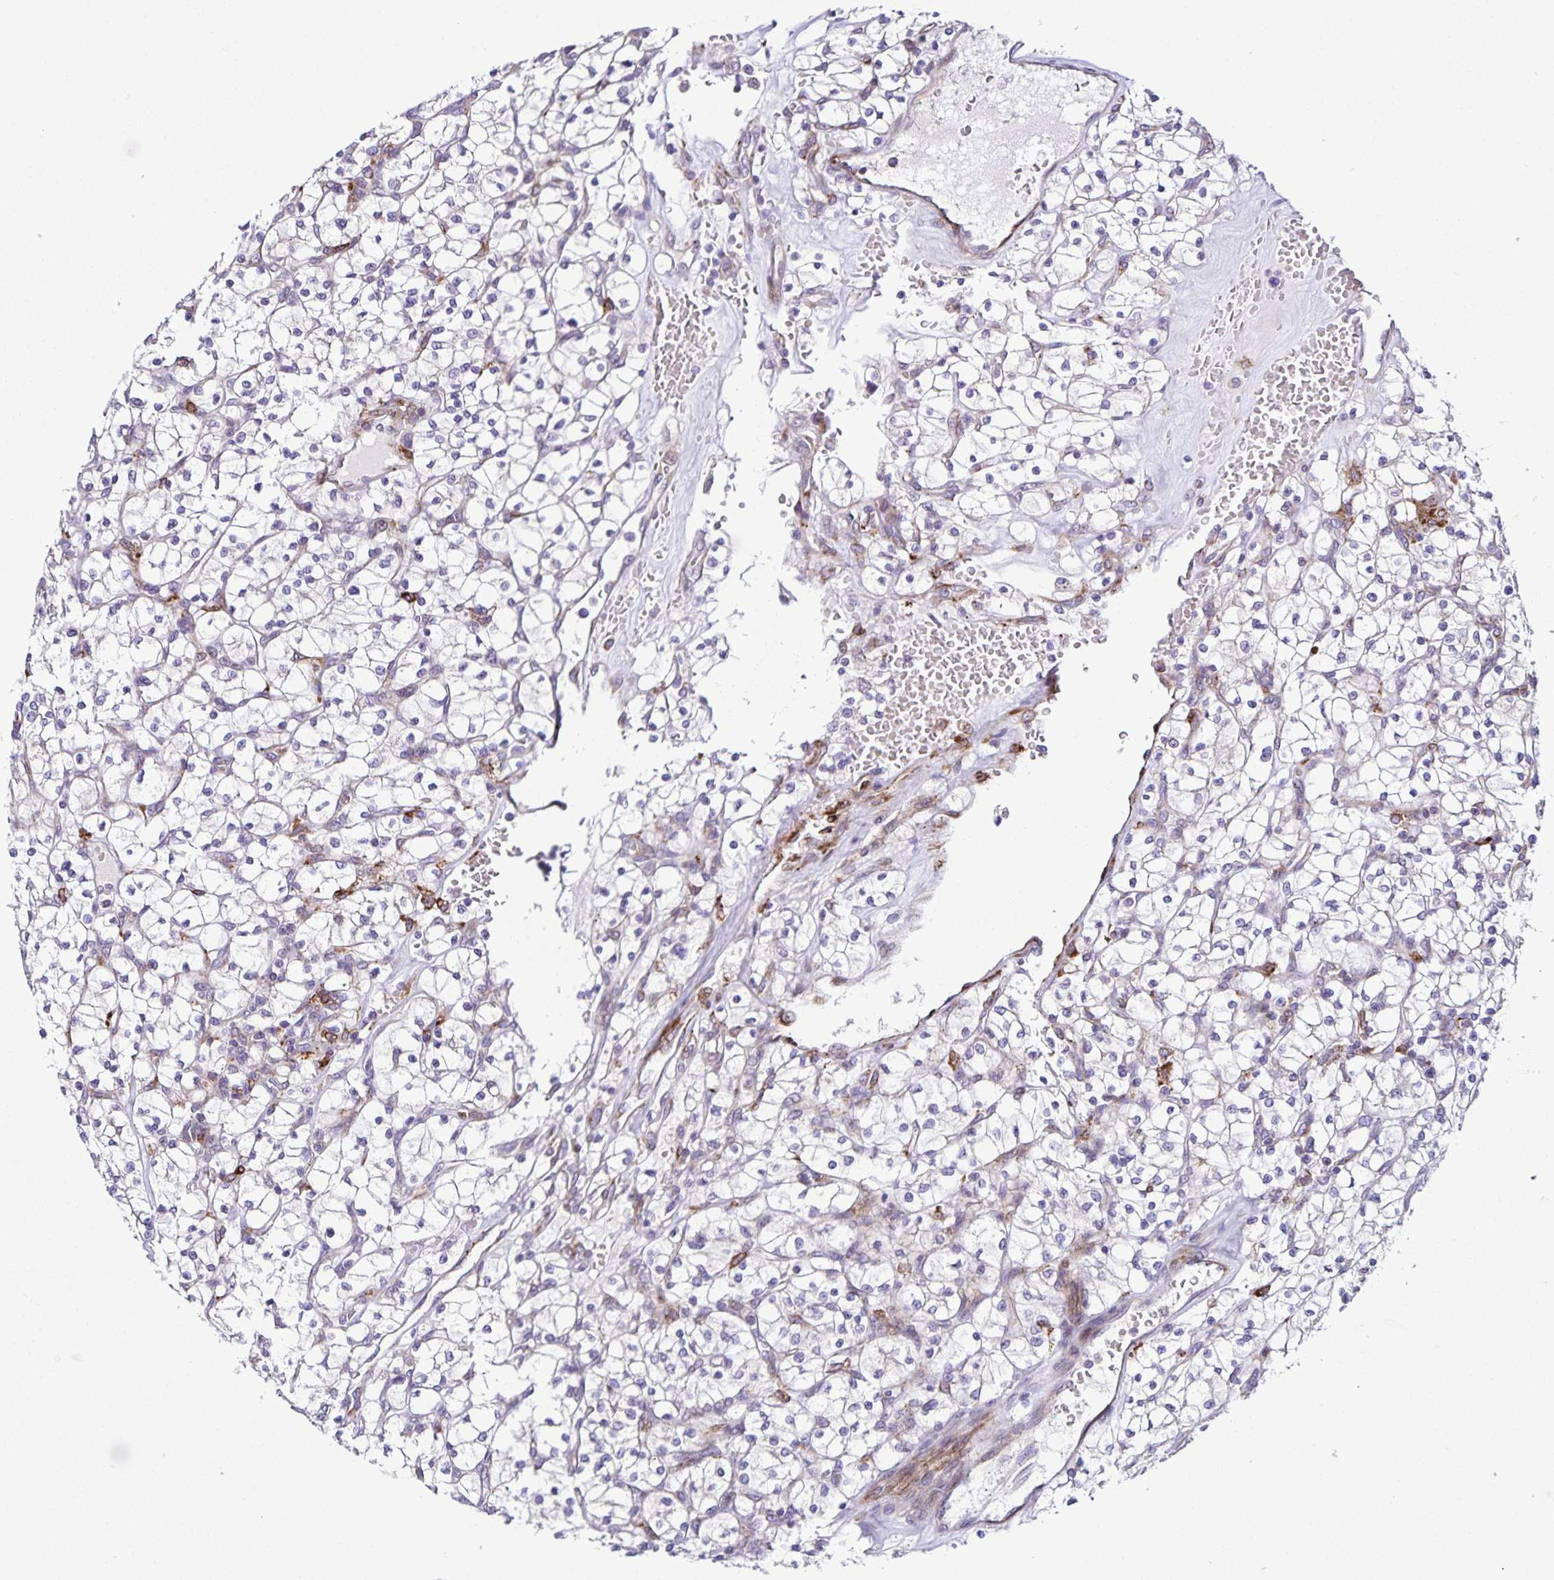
{"staining": {"intensity": "negative", "quantity": "none", "location": "none"}, "tissue": "renal cancer", "cell_type": "Tumor cells", "image_type": "cancer", "snomed": [{"axis": "morphology", "description": "Adenocarcinoma, NOS"}, {"axis": "topography", "description": "Kidney"}], "caption": "This is an IHC micrograph of human renal cancer. There is no positivity in tumor cells.", "gene": "OSBPL5", "patient": {"sex": "female", "age": 64}}